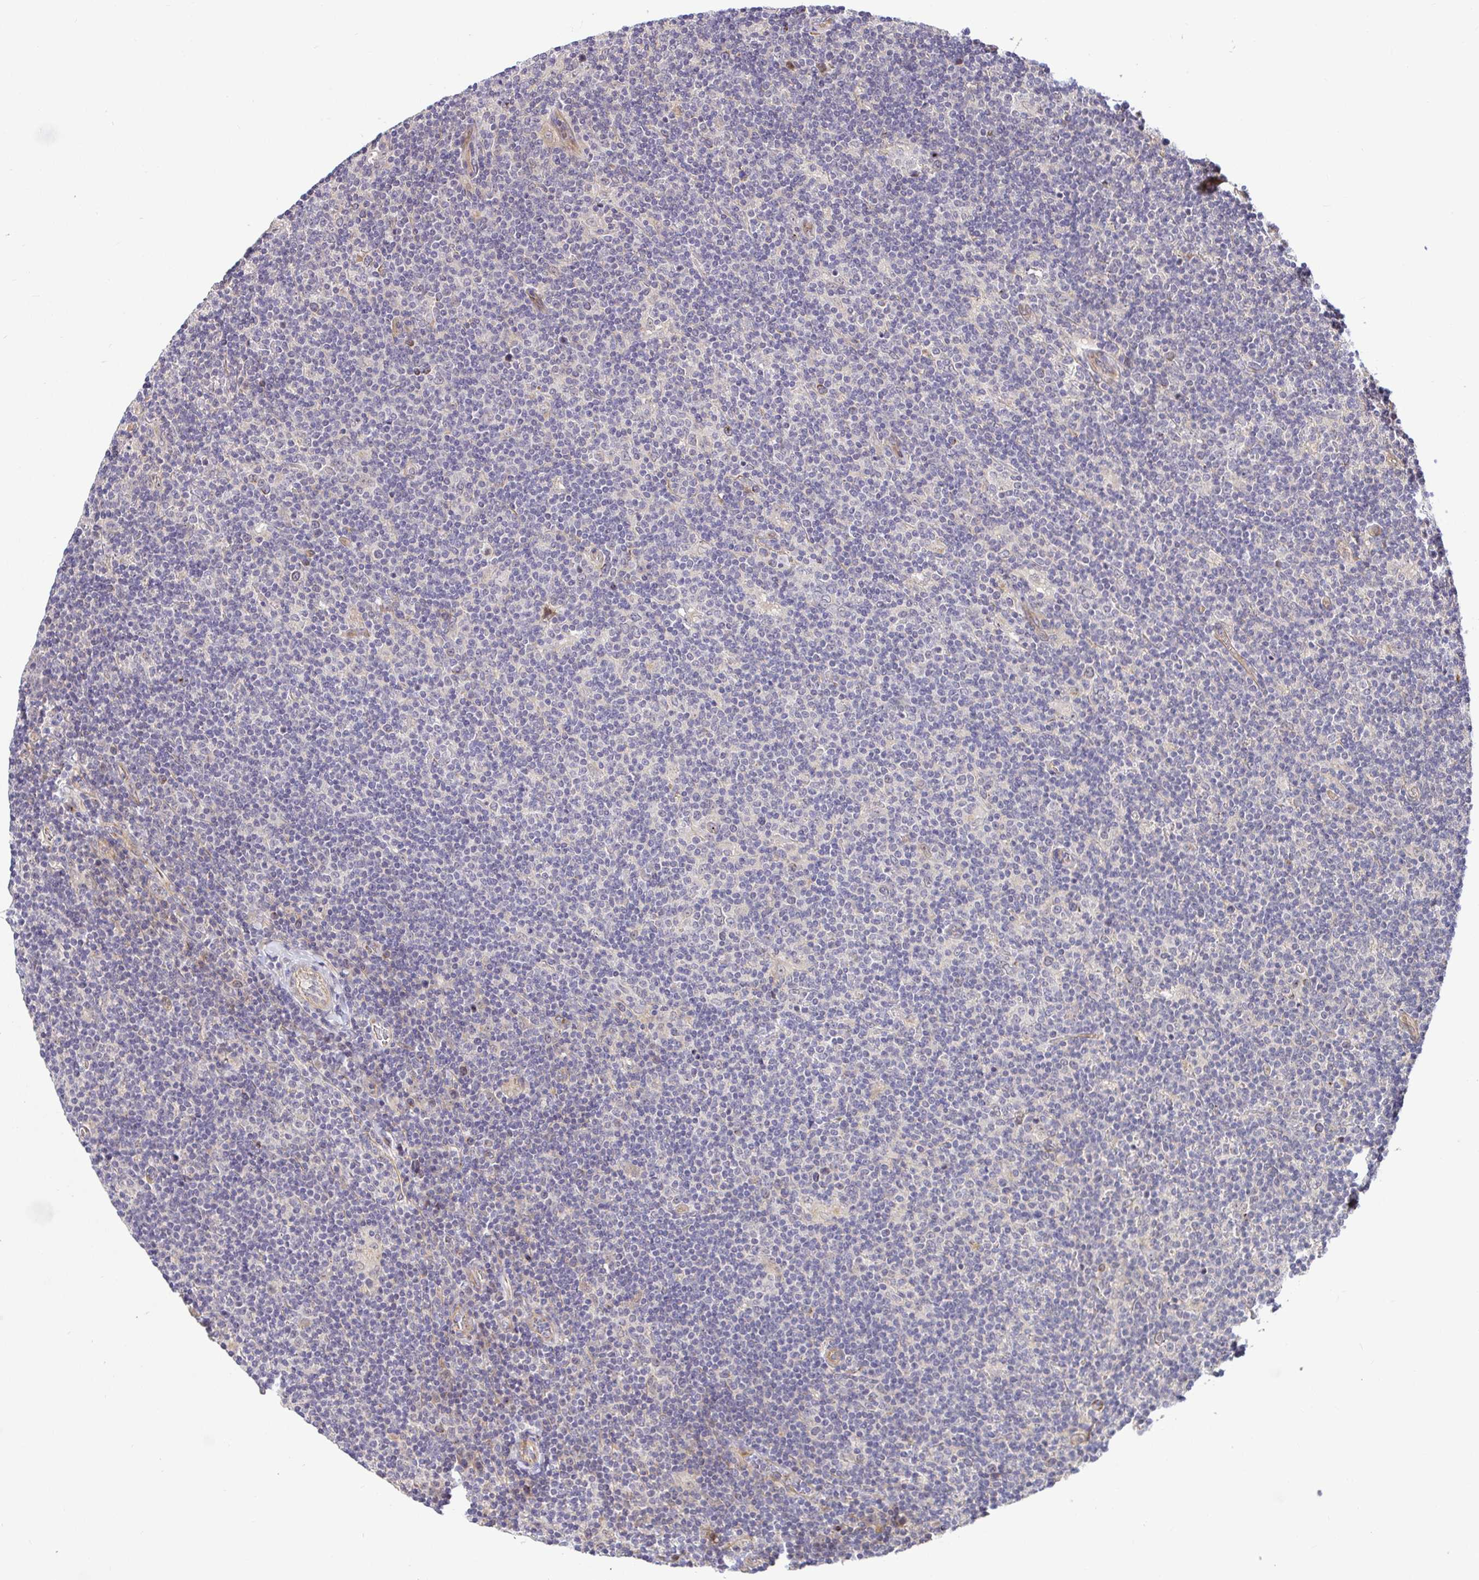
{"staining": {"intensity": "negative", "quantity": "none", "location": "none"}, "tissue": "lymphoma", "cell_type": "Tumor cells", "image_type": "cancer", "snomed": [{"axis": "morphology", "description": "Hodgkin's disease, NOS"}, {"axis": "topography", "description": "Lymph node"}], "caption": "A micrograph of human Hodgkin's disease is negative for staining in tumor cells.", "gene": "TRIM55", "patient": {"sex": "male", "age": 40}}